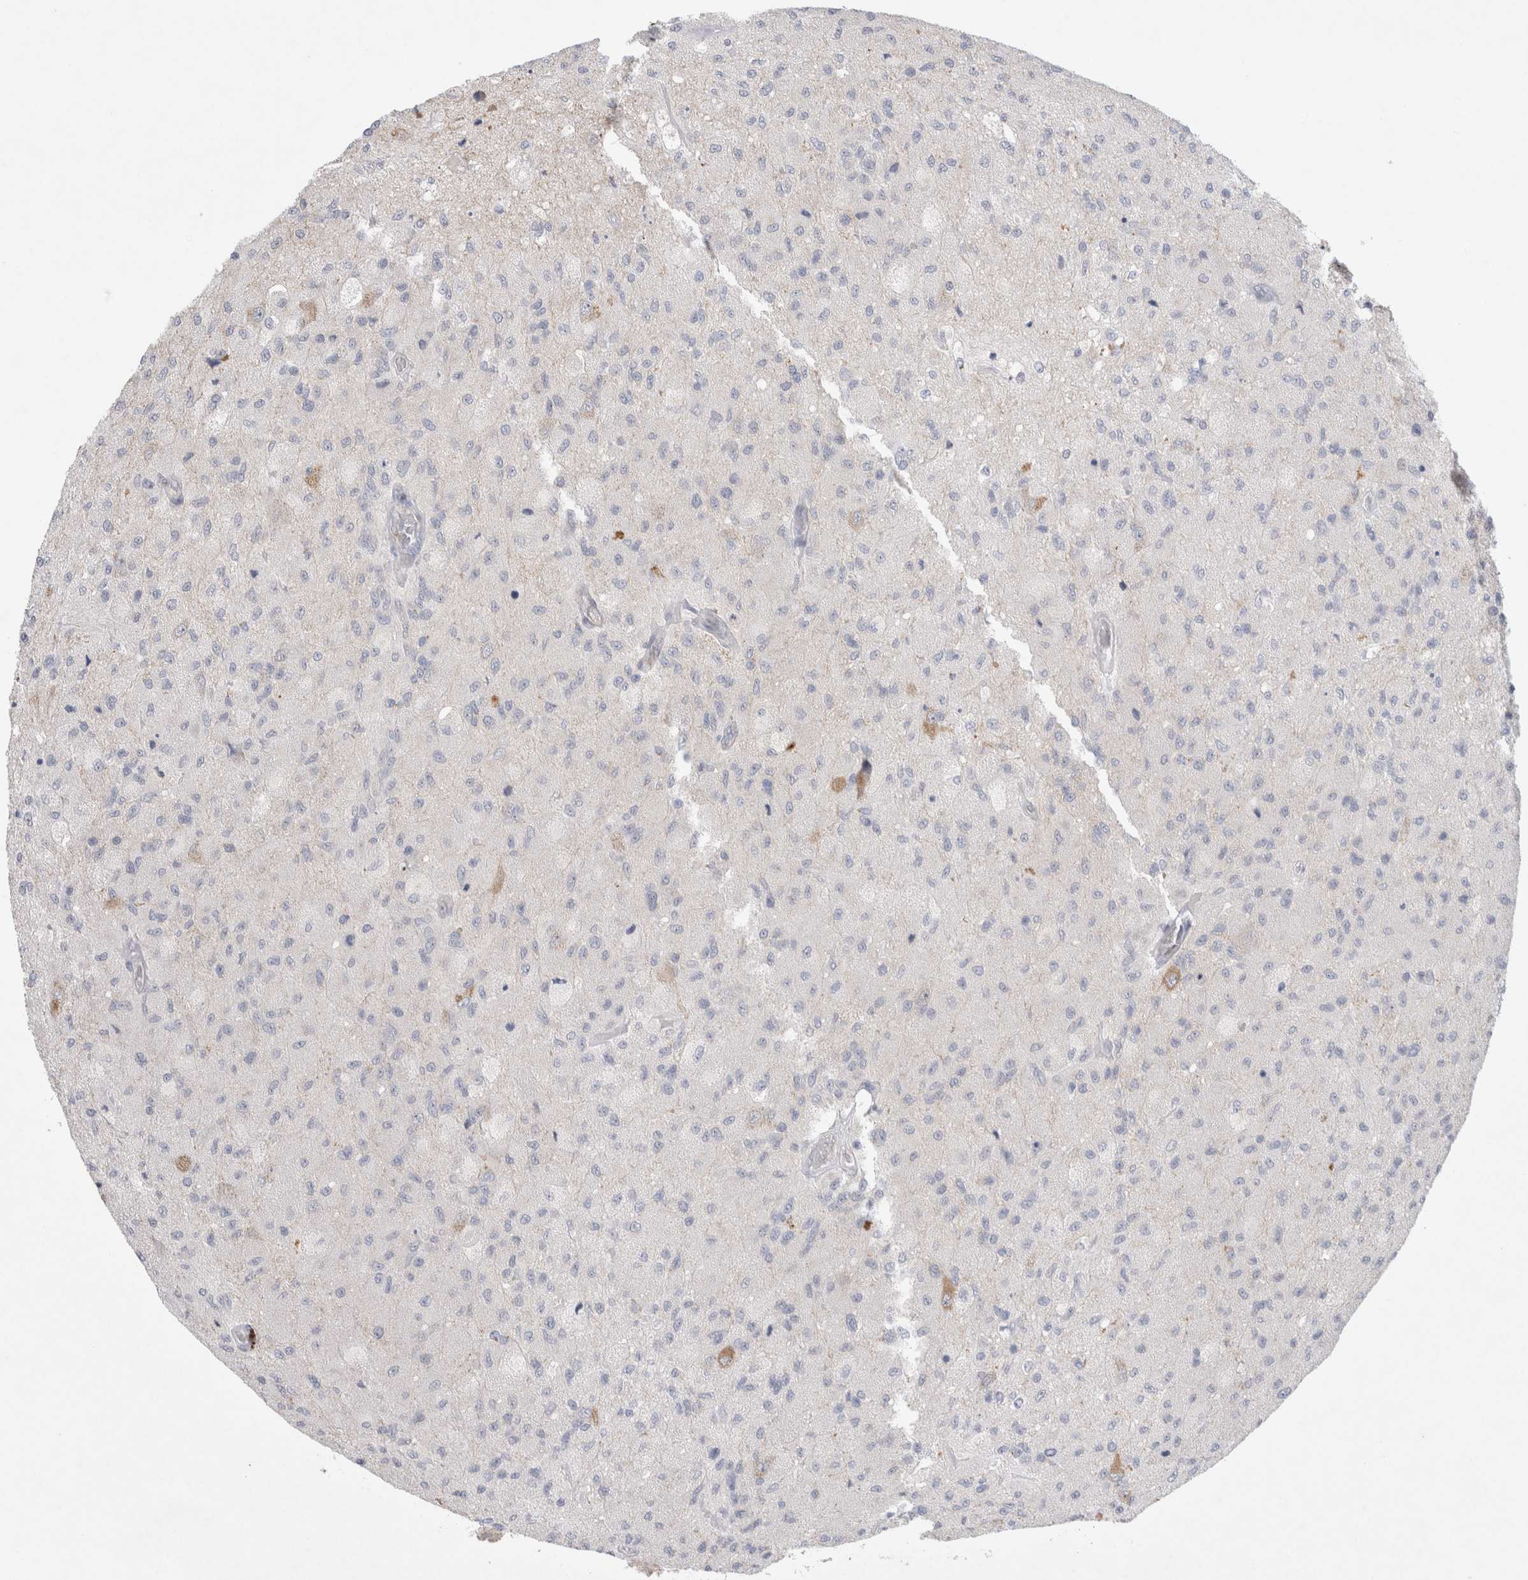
{"staining": {"intensity": "negative", "quantity": "none", "location": "none"}, "tissue": "glioma", "cell_type": "Tumor cells", "image_type": "cancer", "snomed": [{"axis": "morphology", "description": "Normal tissue, NOS"}, {"axis": "morphology", "description": "Glioma, malignant, High grade"}, {"axis": "topography", "description": "Cerebral cortex"}], "caption": "Immunohistochemical staining of human high-grade glioma (malignant) reveals no significant staining in tumor cells. (Stains: DAB (3,3'-diaminobenzidine) immunohistochemistry with hematoxylin counter stain, Microscopy: brightfield microscopy at high magnification).", "gene": "BICD2", "patient": {"sex": "male", "age": 77}}